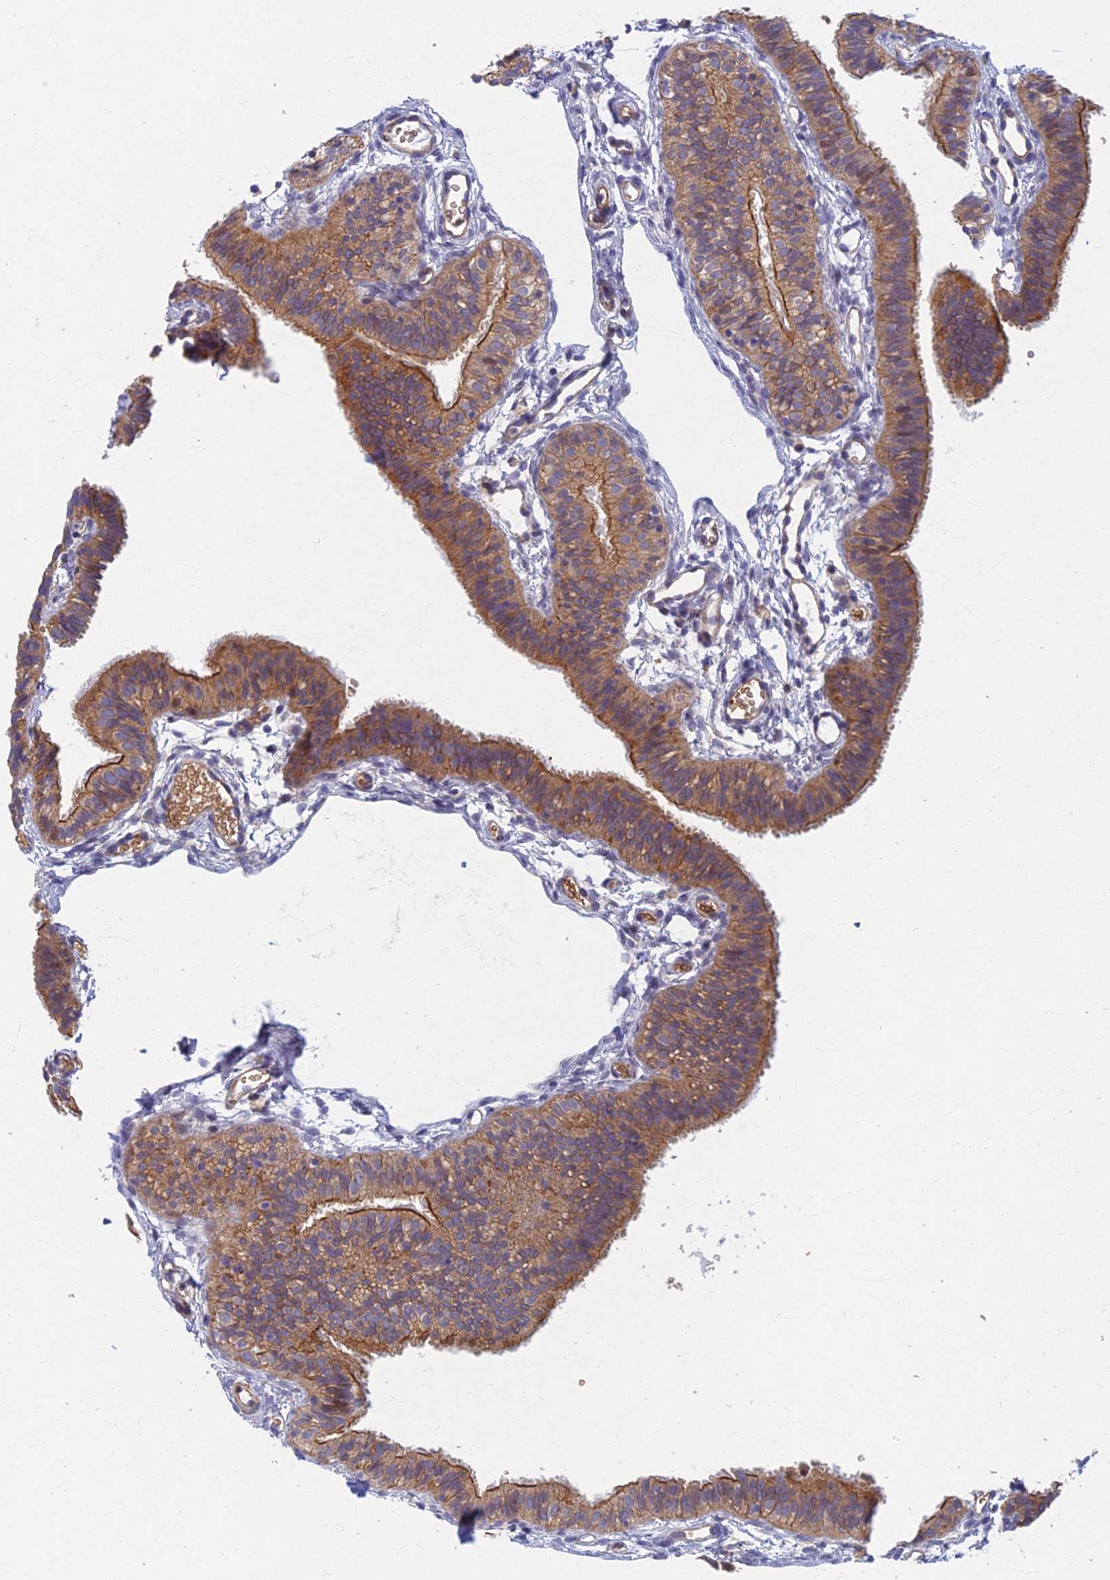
{"staining": {"intensity": "moderate", "quantity": ">75%", "location": "cytoplasmic/membranous"}, "tissue": "fallopian tube", "cell_type": "Glandular cells", "image_type": "normal", "snomed": [{"axis": "morphology", "description": "Normal tissue, NOS"}, {"axis": "topography", "description": "Fallopian tube"}], "caption": "Benign fallopian tube reveals moderate cytoplasmic/membranous staining in about >75% of glandular cells, visualized by immunohistochemistry.", "gene": "RHBDL2", "patient": {"sex": "female", "age": 35}}